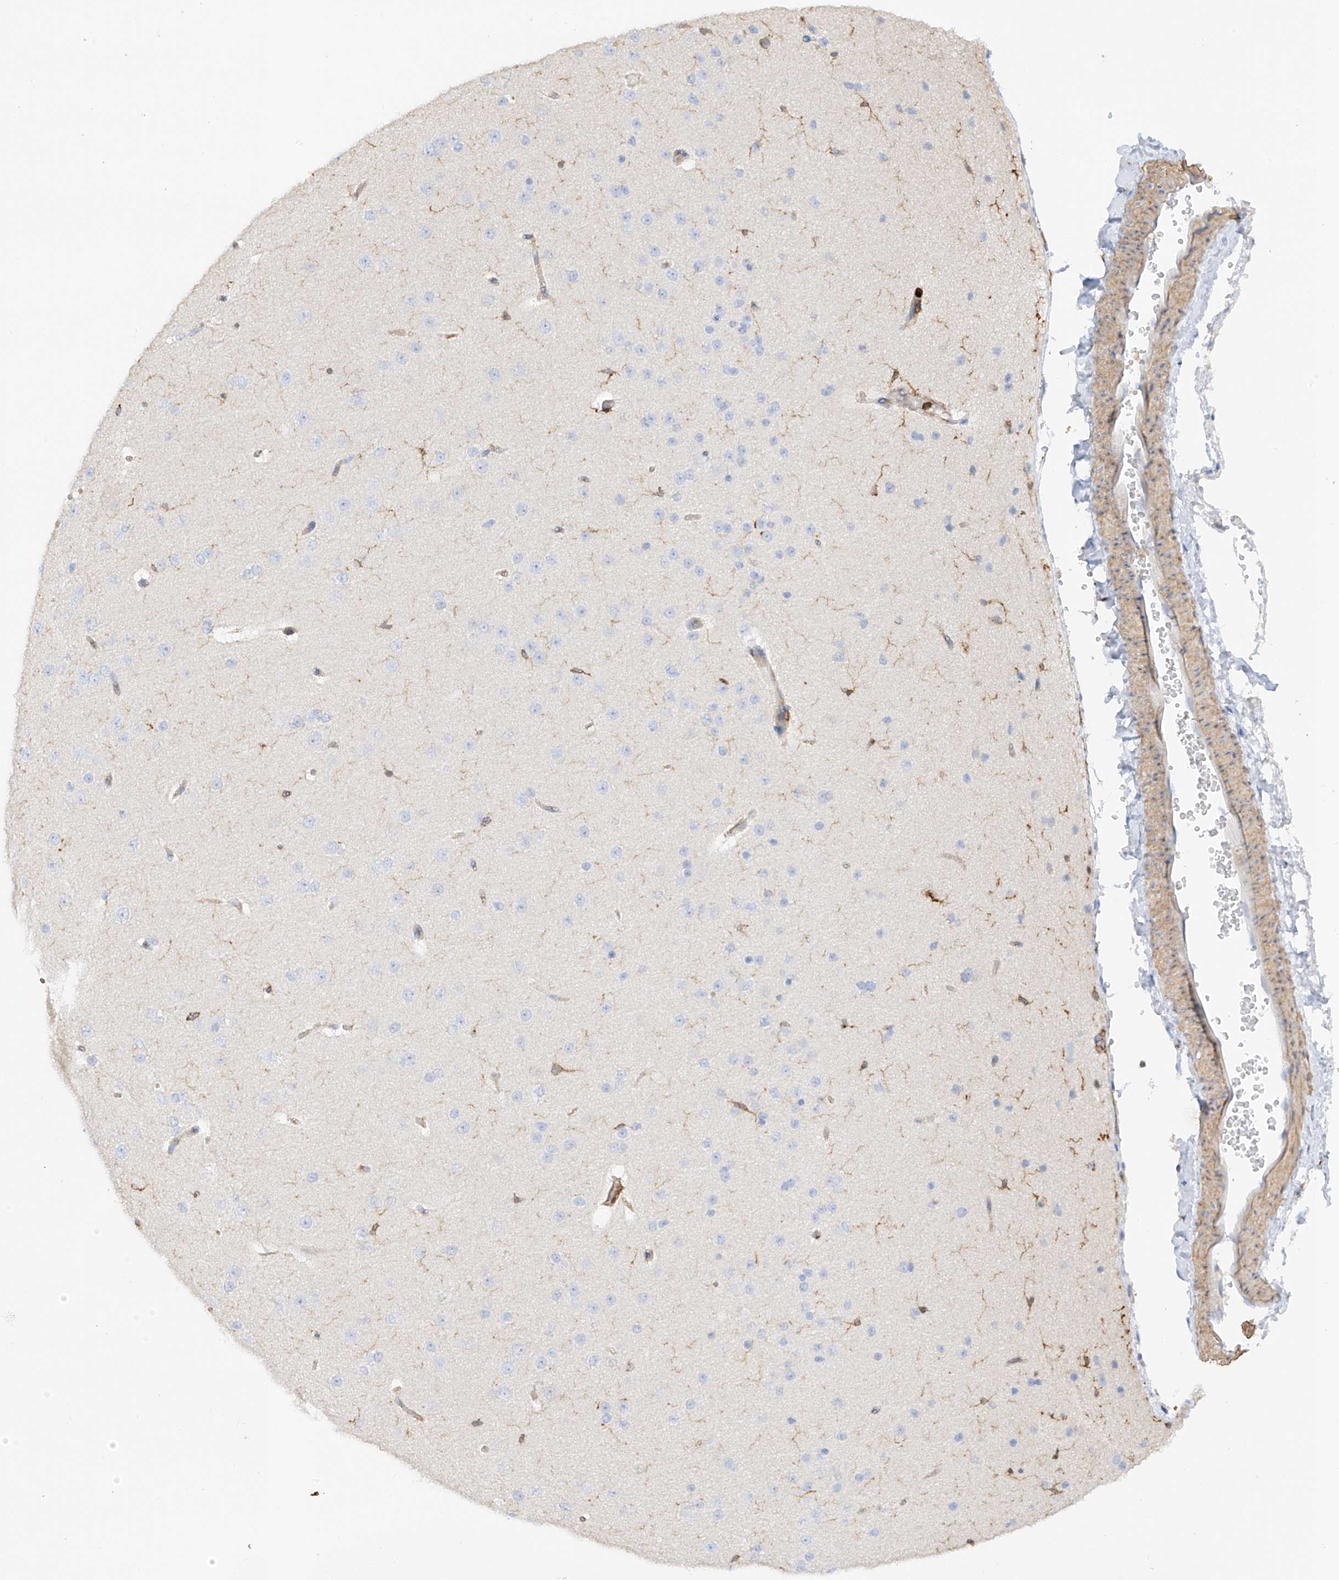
{"staining": {"intensity": "weak", "quantity": ">75%", "location": "cytoplasmic/membranous"}, "tissue": "cerebral cortex", "cell_type": "Endothelial cells", "image_type": "normal", "snomed": [{"axis": "morphology", "description": "Normal tissue, NOS"}, {"axis": "morphology", "description": "Developmental malformation"}, {"axis": "topography", "description": "Cerebral cortex"}], "caption": "Benign cerebral cortex was stained to show a protein in brown. There is low levels of weak cytoplasmic/membranous expression in approximately >75% of endothelial cells.", "gene": "ARHGAP25", "patient": {"sex": "female", "age": 30}}